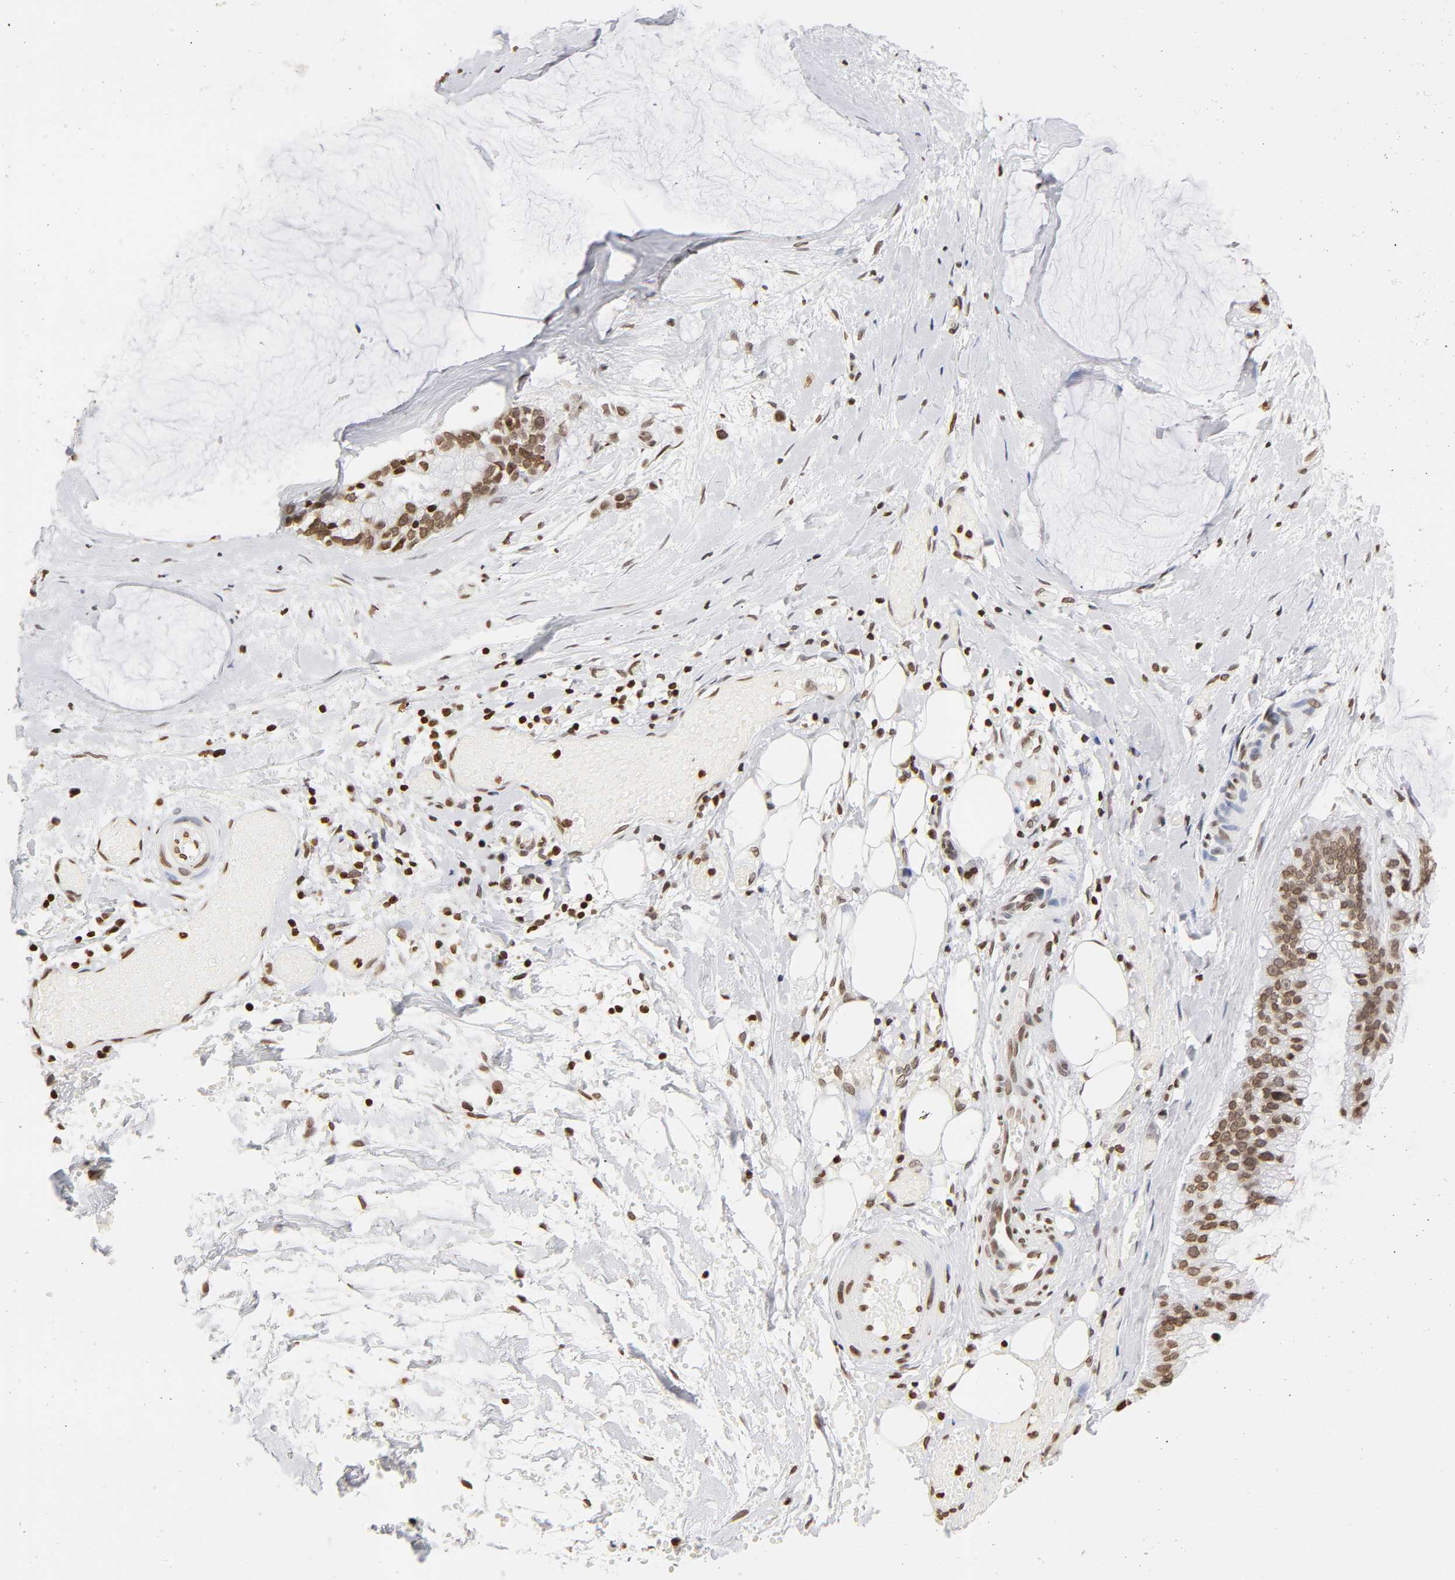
{"staining": {"intensity": "moderate", "quantity": ">75%", "location": "nuclear"}, "tissue": "ovarian cancer", "cell_type": "Tumor cells", "image_type": "cancer", "snomed": [{"axis": "morphology", "description": "Cystadenocarcinoma, mucinous, NOS"}, {"axis": "topography", "description": "Ovary"}], "caption": "IHC image of human ovarian mucinous cystadenocarcinoma stained for a protein (brown), which displays medium levels of moderate nuclear expression in approximately >75% of tumor cells.", "gene": "H2AC12", "patient": {"sex": "female", "age": 39}}